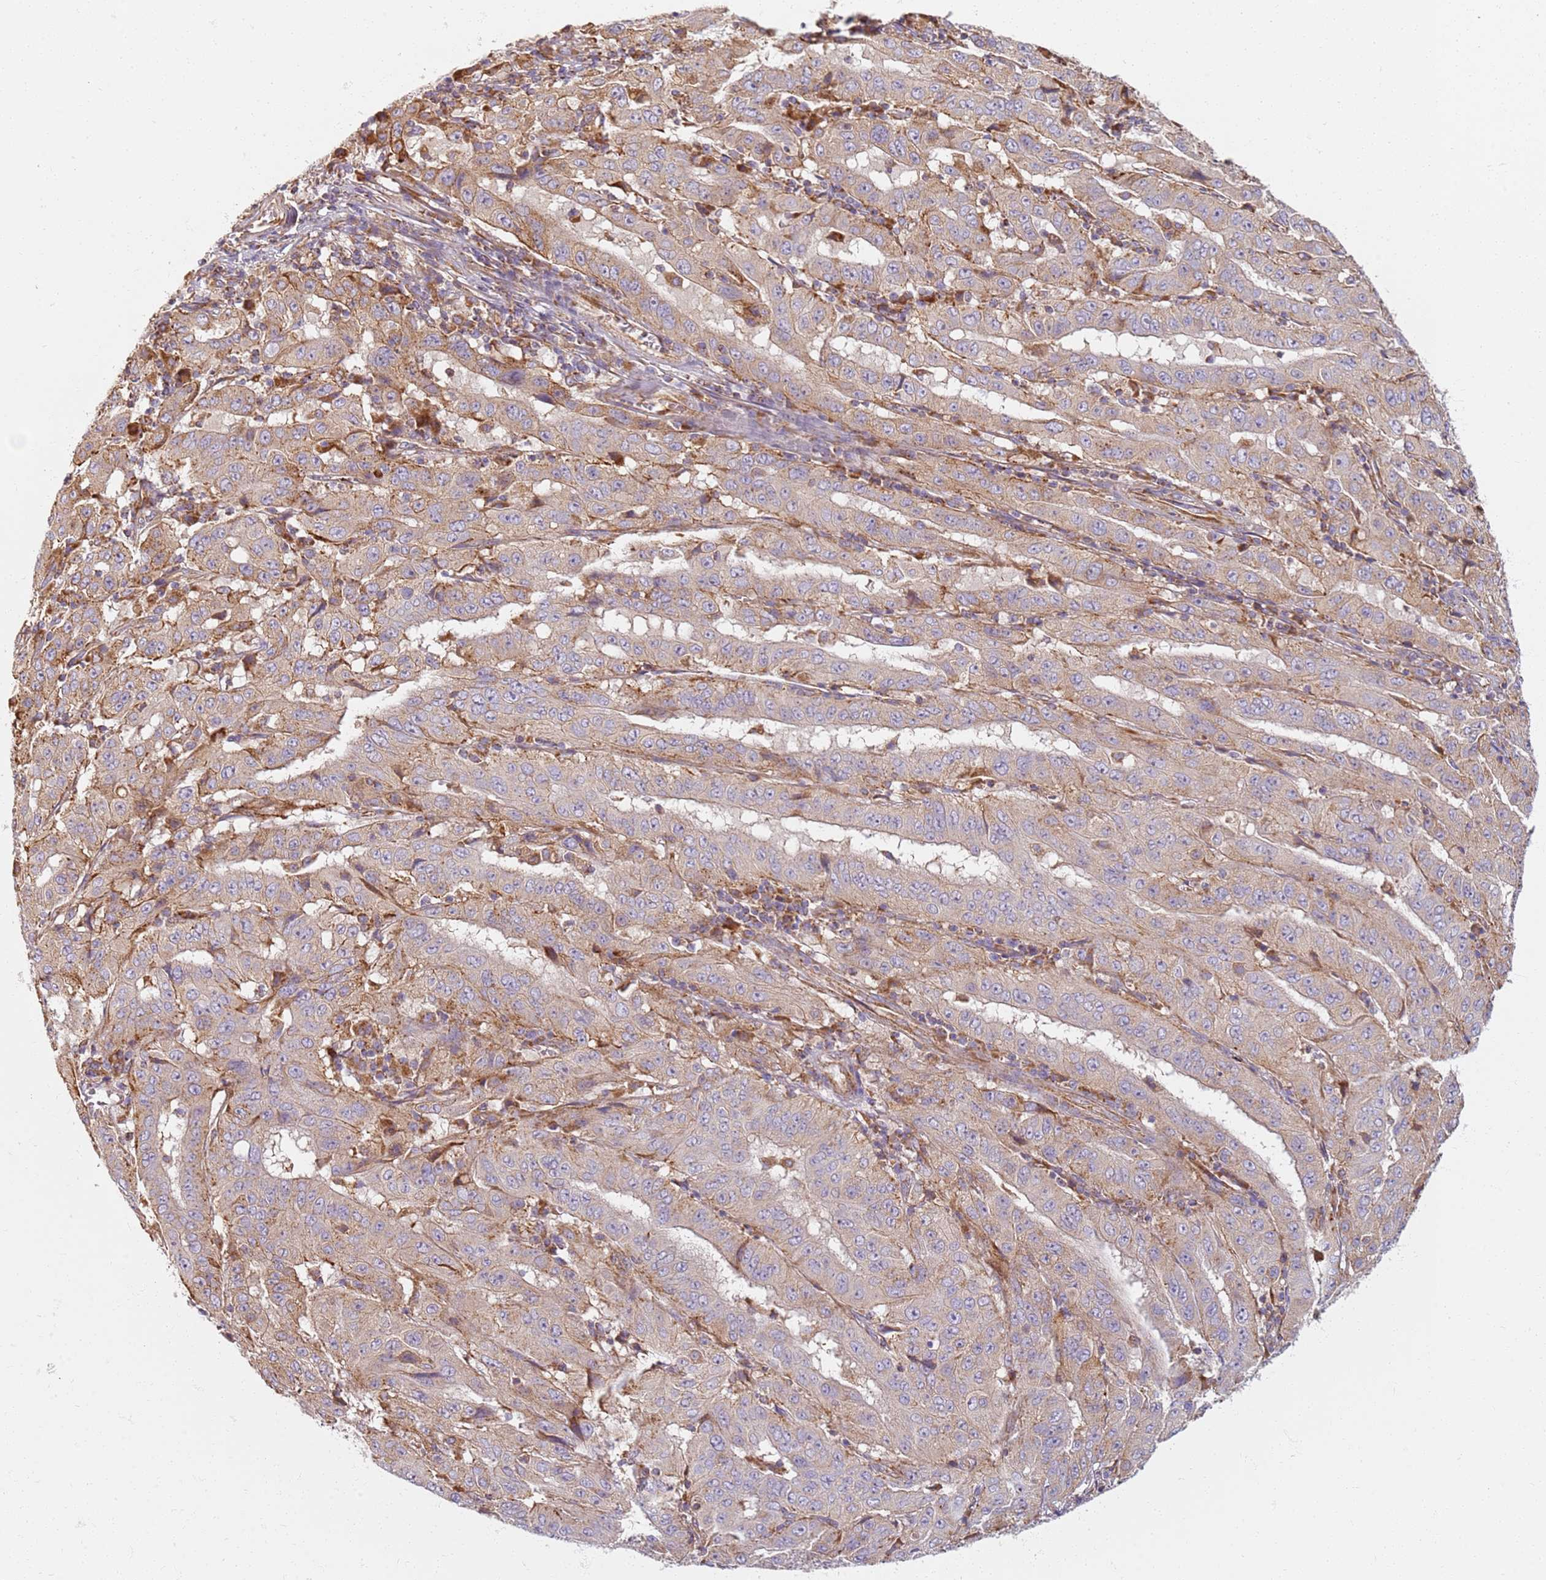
{"staining": {"intensity": "moderate", "quantity": ">75%", "location": "cytoplasmic/membranous"}, "tissue": "pancreatic cancer", "cell_type": "Tumor cells", "image_type": "cancer", "snomed": [{"axis": "morphology", "description": "Adenocarcinoma, NOS"}, {"axis": "topography", "description": "Pancreas"}], "caption": "A medium amount of moderate cytoplasmic/membranous staining is seen in approximately >75% of tumor cells in pancreatic cancer tissue.", "gene": "PROKR2", "patient": {"sex": "male", "age": 63}}